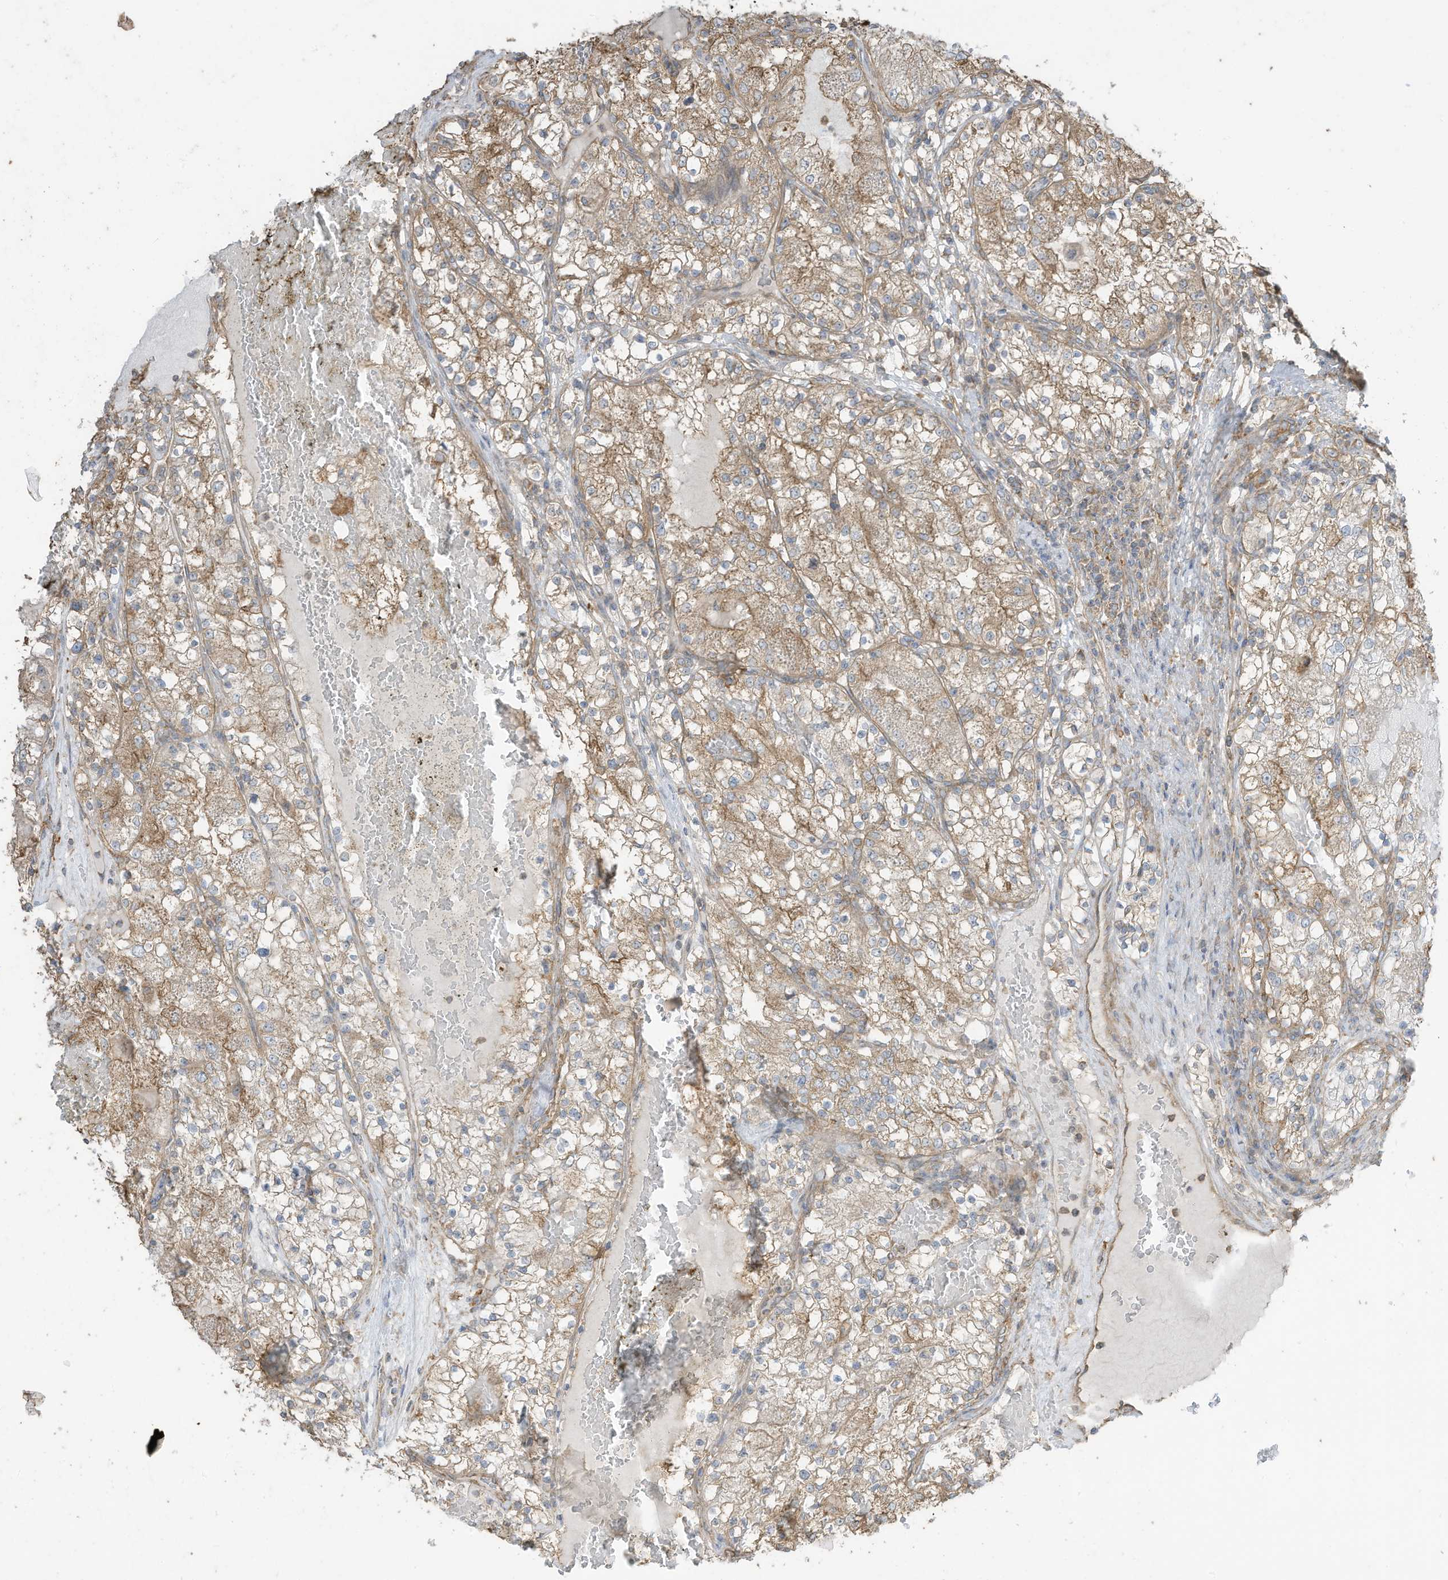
{"staining": {"intensity": "moderate", "quantity": "25%-75%", "location": "cytoplasmic/membranous"}, "tissue": "renal cancer", "cell_type": "Tumor cells", "image_type": "cancer", "snomed": [{"axis": "morphology", "description": "Normal tissue, NOS"}, {"axis": "morphology", "description": "Adenocarcinoma, NOS"}, {"axis": "topography", "description": "Kidney"}], "caption": "High-power microscopy captured an immunohistochemistry image of renal cancer (adenocarcinoma), revealing moderate cytoplasmic/membranous positivity in about 25%-75% of tumor cells.", "gene": "CGAS", "patient": {"sex": "male", "age": 68}}